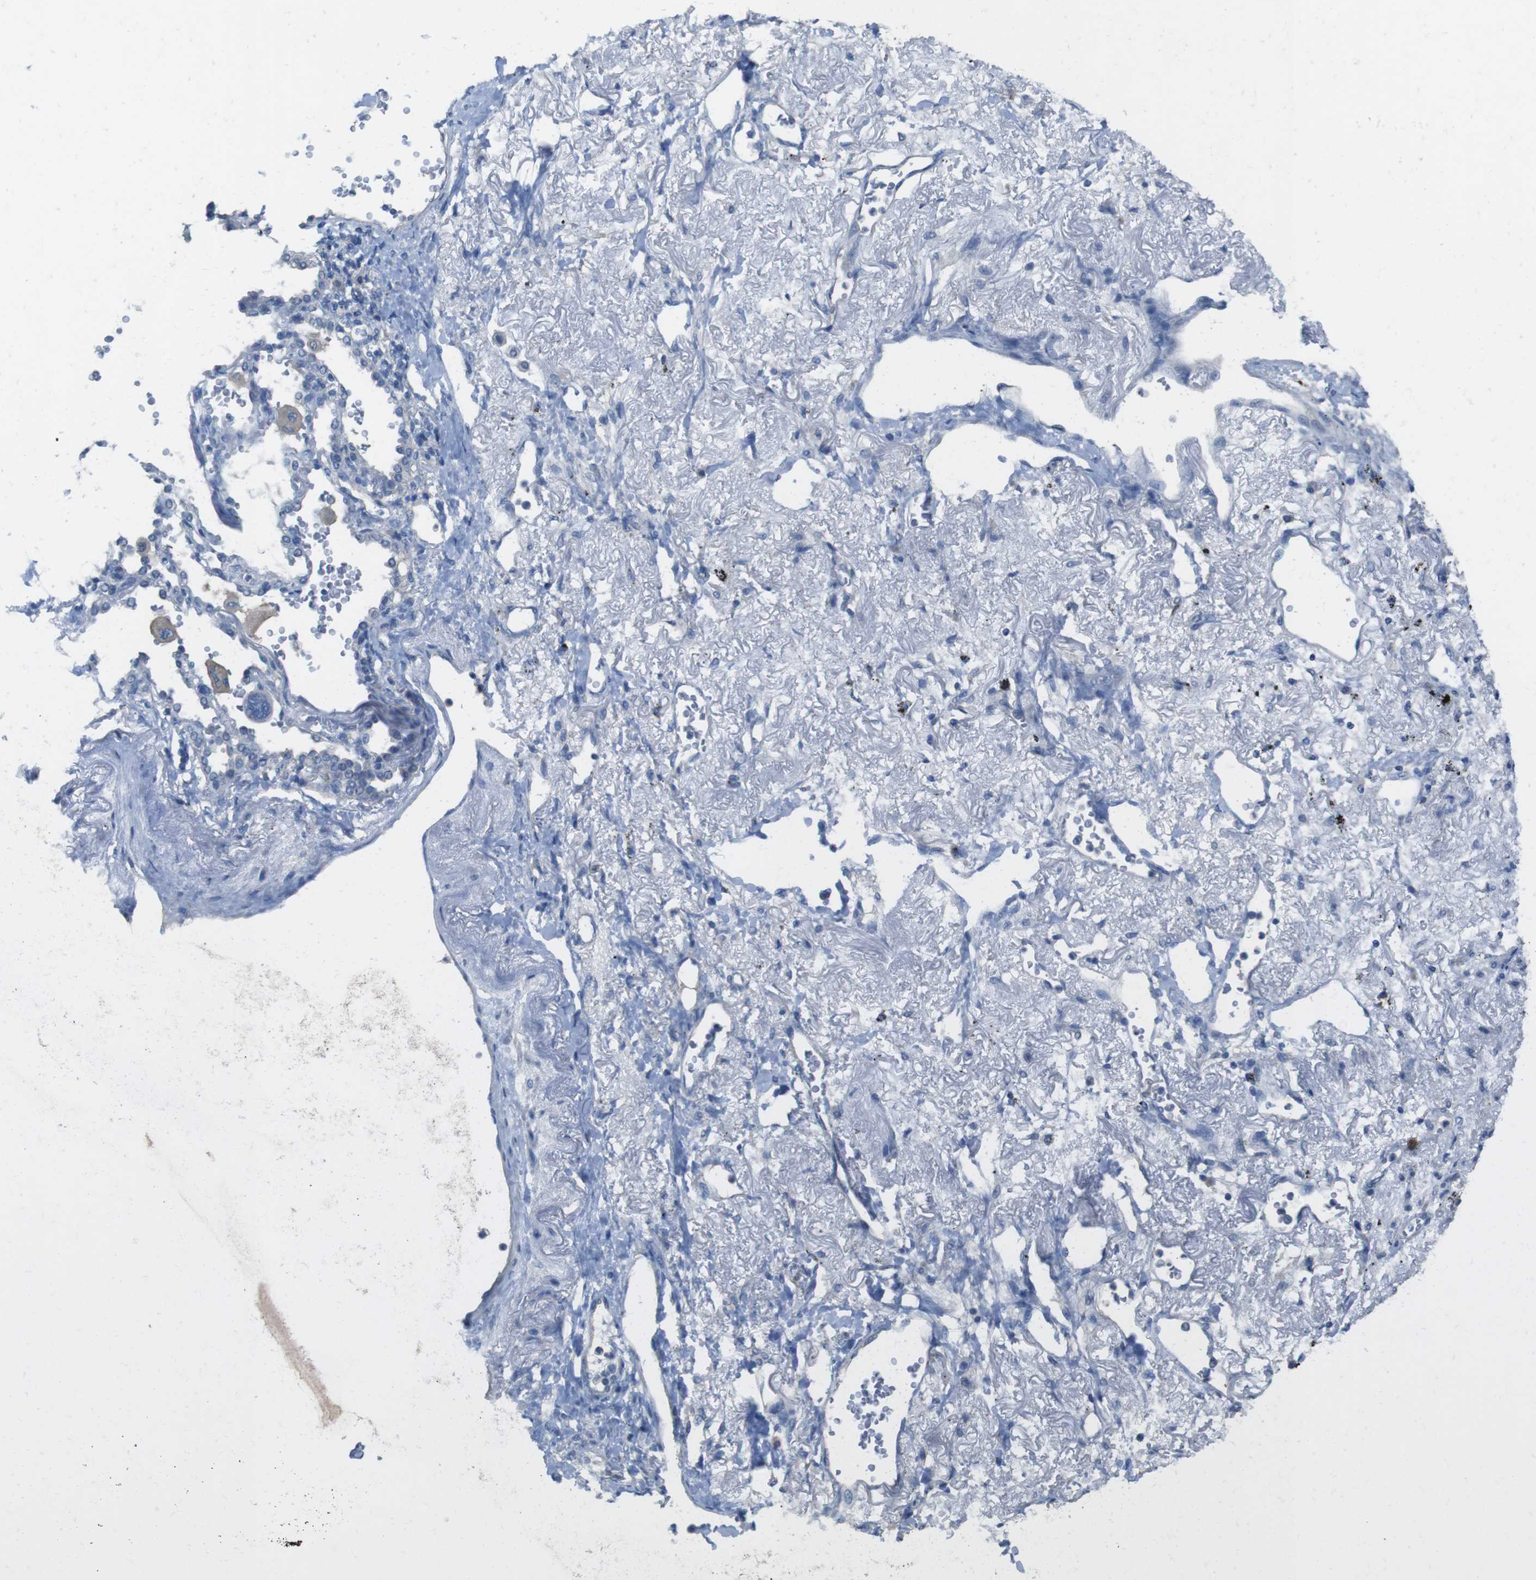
{"staining": {"intensity": "negative", "quantity": "none", "location": "none"}, "tissue": "lung cancer", "cell_type": "Tumor cells", "image_type": "cancer", "snomed": [{"axis": "morphology", "description": "Squamous cell carcinoma, NOS"}, {"axis": "topography", "description": "Lung"}], "caption": "Squamous cell carcinoma (lung) was stained to show a protein in brown. There is no significant positivity in tumor cells.", "gene": "CYP2C8", "patient": {"sex": "female", "age": 73}}